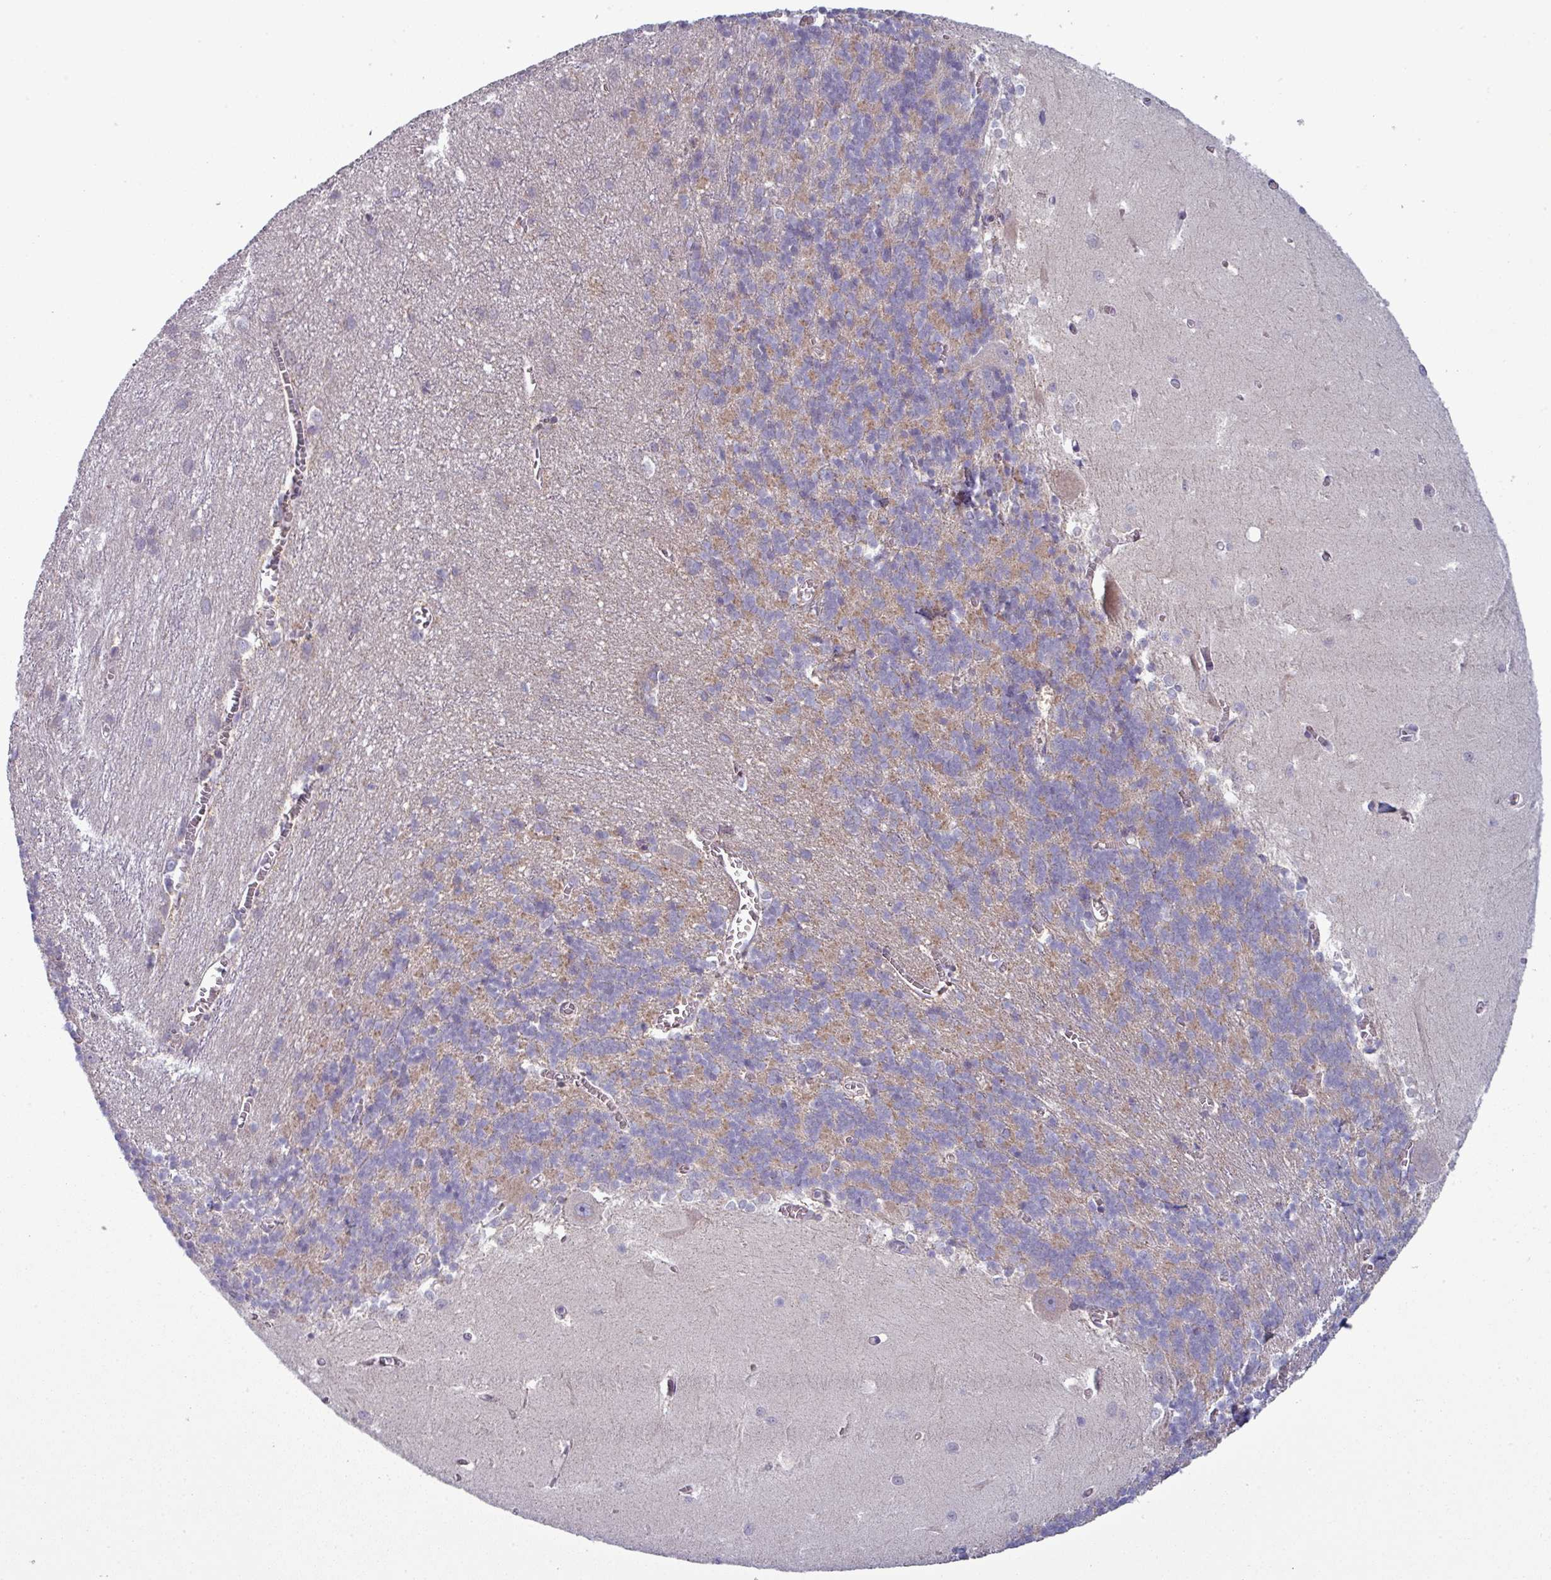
{"staining": {"intensity": "moderate", "quantity": "25%-75%", "location": "cytoplasmic/membranous"}, "tissue": "cerebellum", "cell_type": "Cells in granular layer", "image_type": "normal", "snomed": [{"axis": "morphology", "description": "Normal tissue, NOS"}, {"axis": "topography", "description": "Cerebellum"}], "caption": "High-power microscopy captured an immunohistochemistry (IHC) image of unremarkable cerebellum, revealing moderate cytoplasmic/membranous staining in approximately 25%-75% of cells in granular layer.", "gene": "ZNF615", "patient": {"sex": "male", "age": 37}}